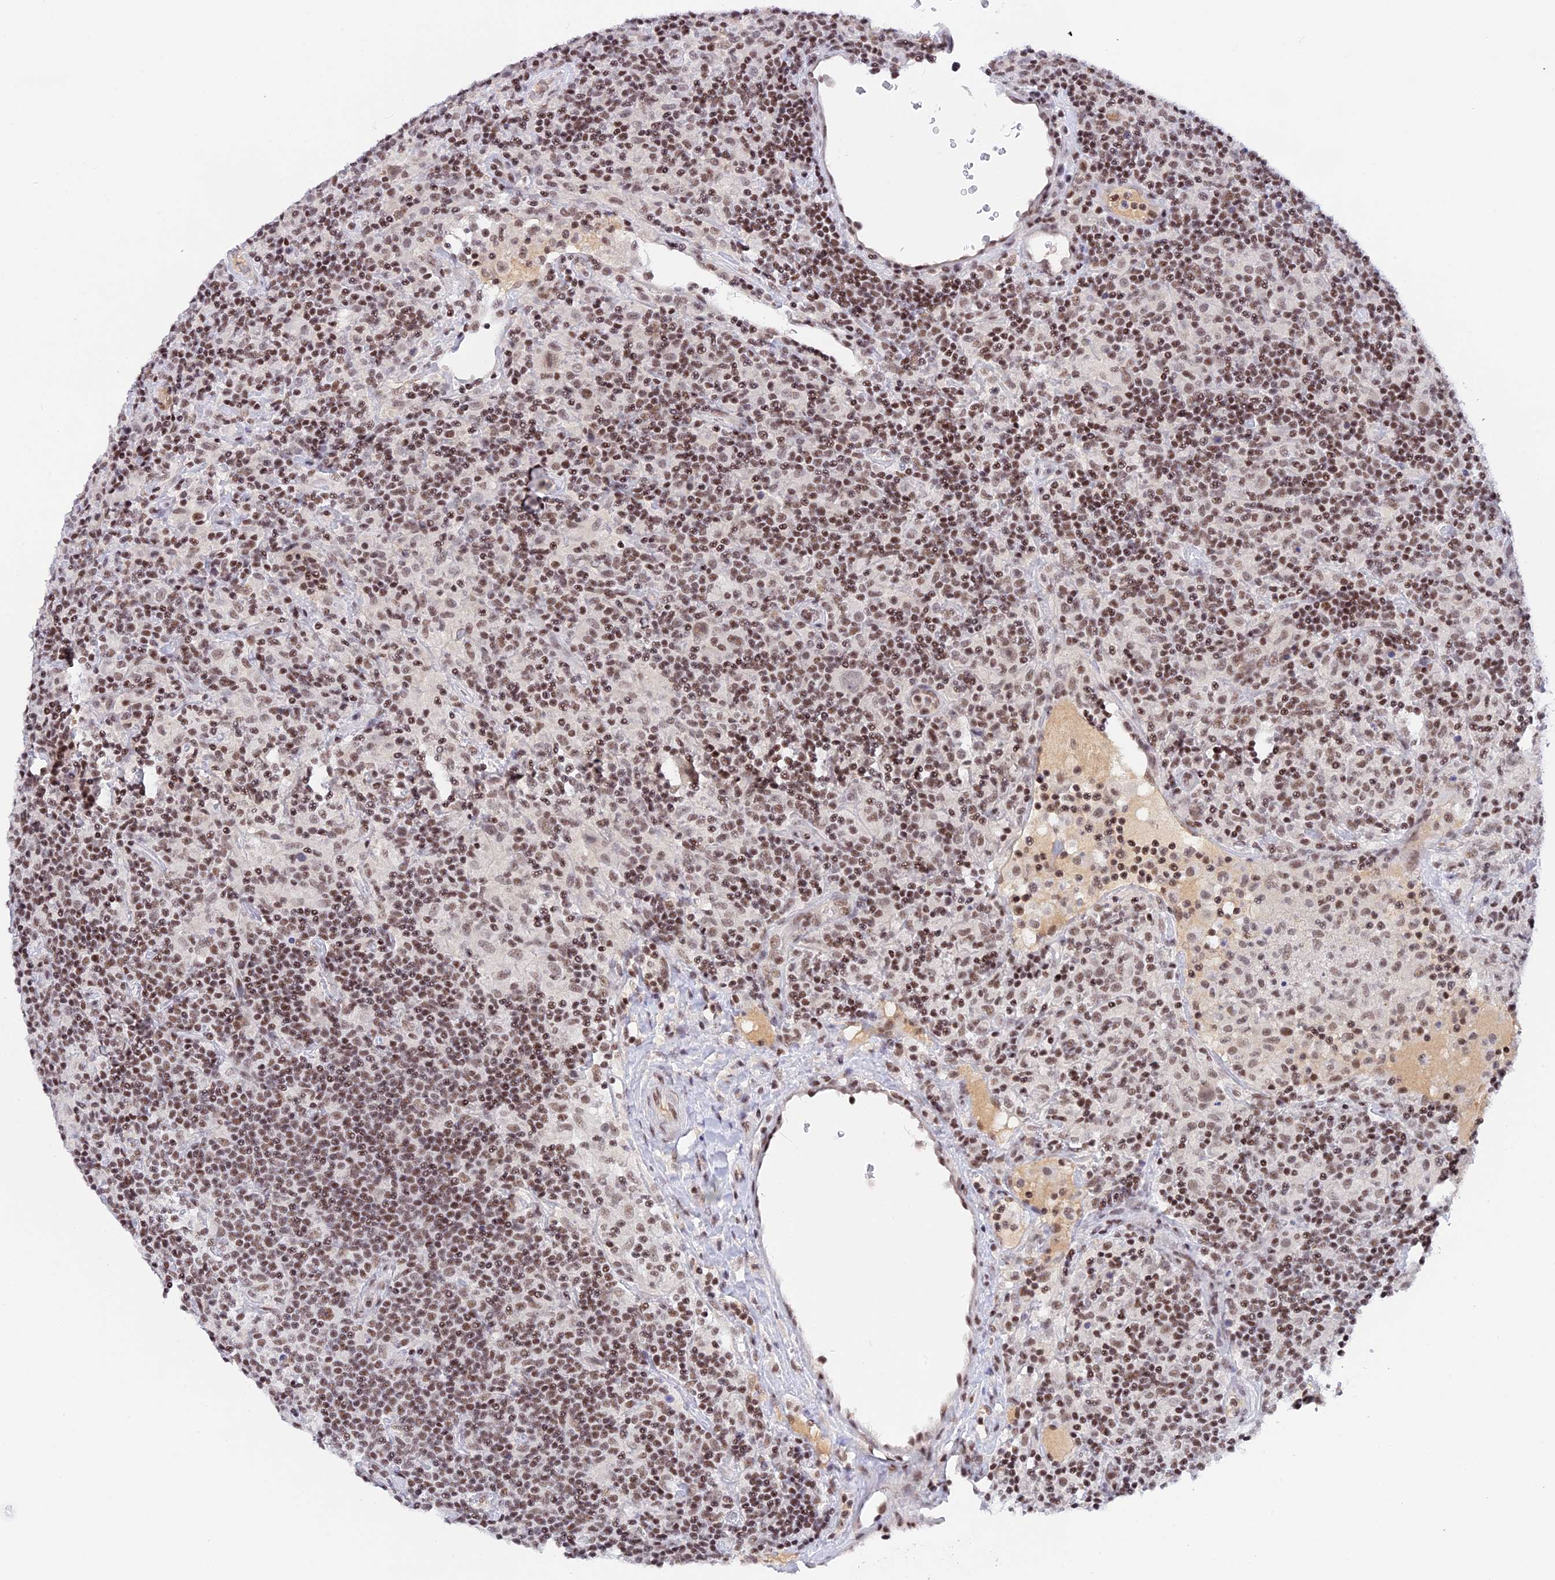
{"staining": {"intensity": "moderate", "quantity": "25%-75%", "location": "nuclear"}, "tissue": "lymphoma", "cell_type": "Tumor cells", "image_type": "cancer", "snomed": [{"axis": "morphology", "description": "Hodgkin's disease, NOS"}, {"axis": "topography", "description": "Lymph node"}], "caption": "Brown immunohistochemical staining in human lymphoma shows moderate nuclear expression in approximately 25%-75% of tumor cells.", "gene": "THAP11", "patient": {"sex": "male", "age": 70}}